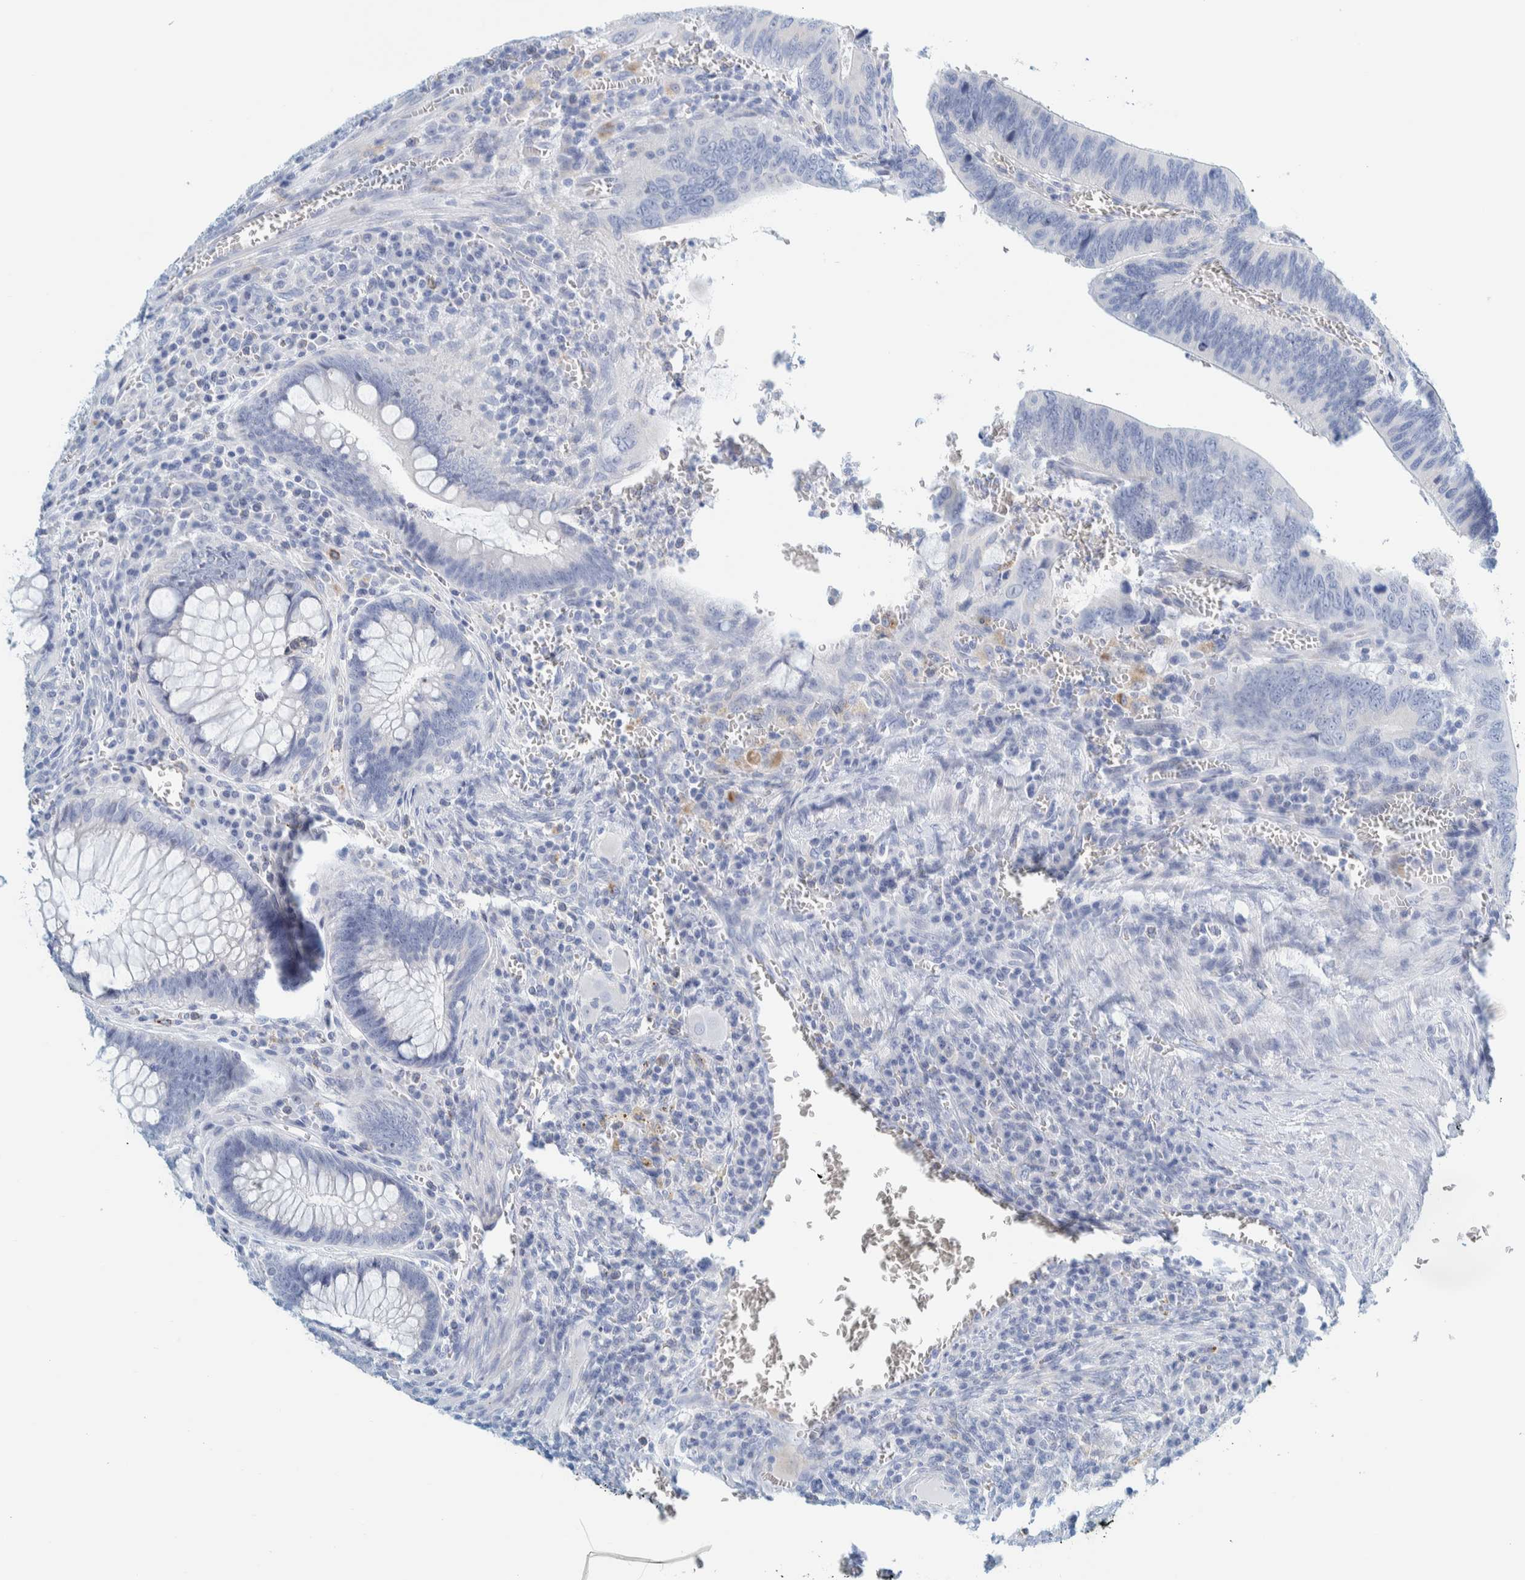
{"staining": {"intensity": "negative", "quantity": "none", "location": "none"}, "tissue": "colorectal cancer", "cell_type": "Tumor cells", "image_type": "cancer", "snomed": [{"axis": "morphology", "description": "Inflammation, NOS"}, {"axis": "morphology", "description": "Adenocarcinoma, NOS"}, {"axis": "topography", "description": "Colon"}], "caption": "Immunohistochemical staining of human colorectal cancer demonstrates no significant staining in tumor cells.", "gene": "MOG", "patient": {"sex": "male", "age": 72}}